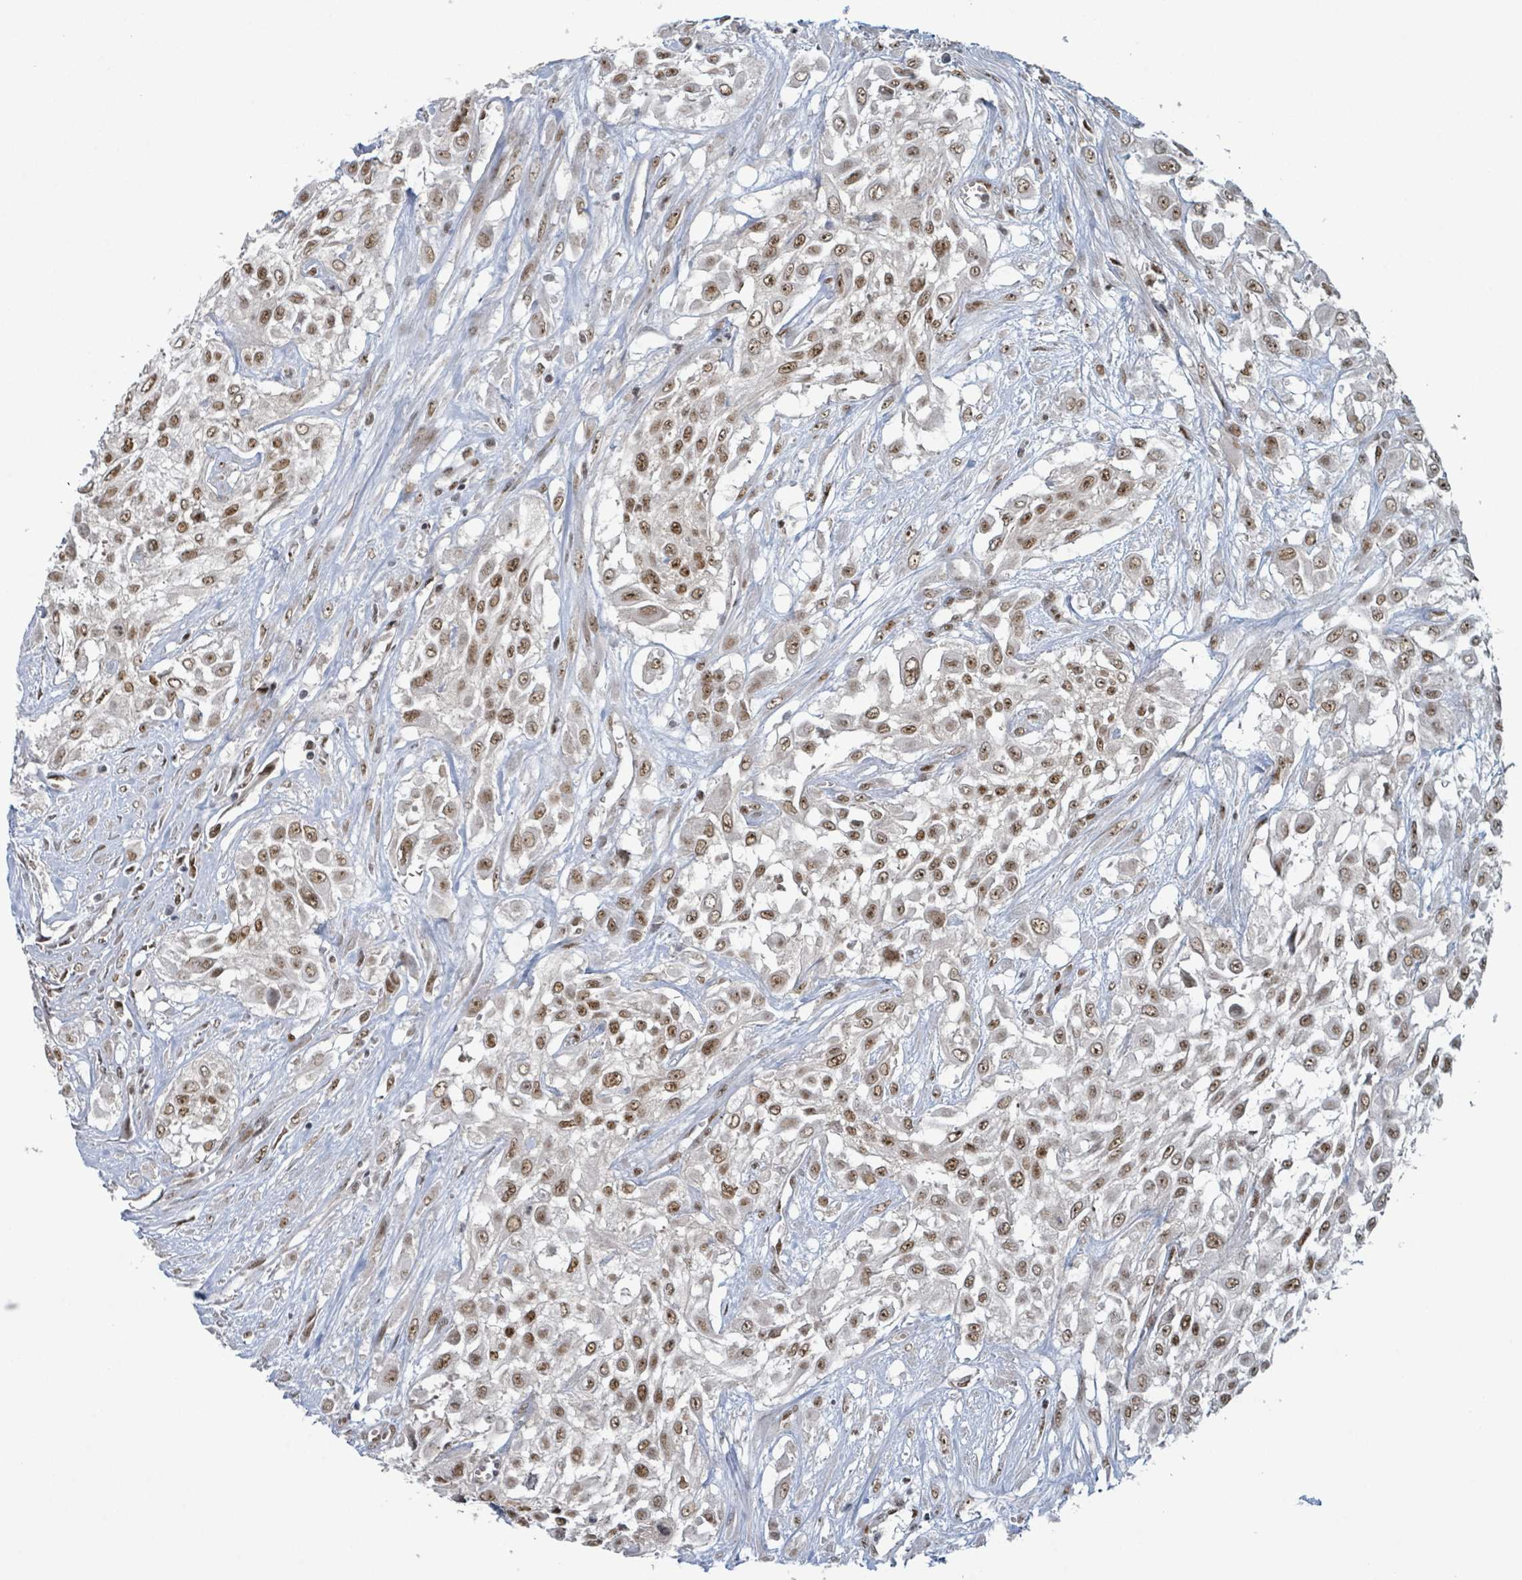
{"staining": {"intensity": "moderate", "quantity": ">75%", "location": "nuclear"}, "tissue": "urothelial cancer", "cell_type": "Tumor cells", "image_type": "cancer", "snomed": [{"axis": "morphology", "description": "Urothelial carcinoma, High grade"}, {"axis": "topography", "description": "Urinary bladder"}], "caption": "Tumor cells reveal moderate nuclear expression in about >75% of cells in urothelial carcinoma (high-grade).", "gene": "KLF3", "patient": {"sex": "male", "age": 57}}